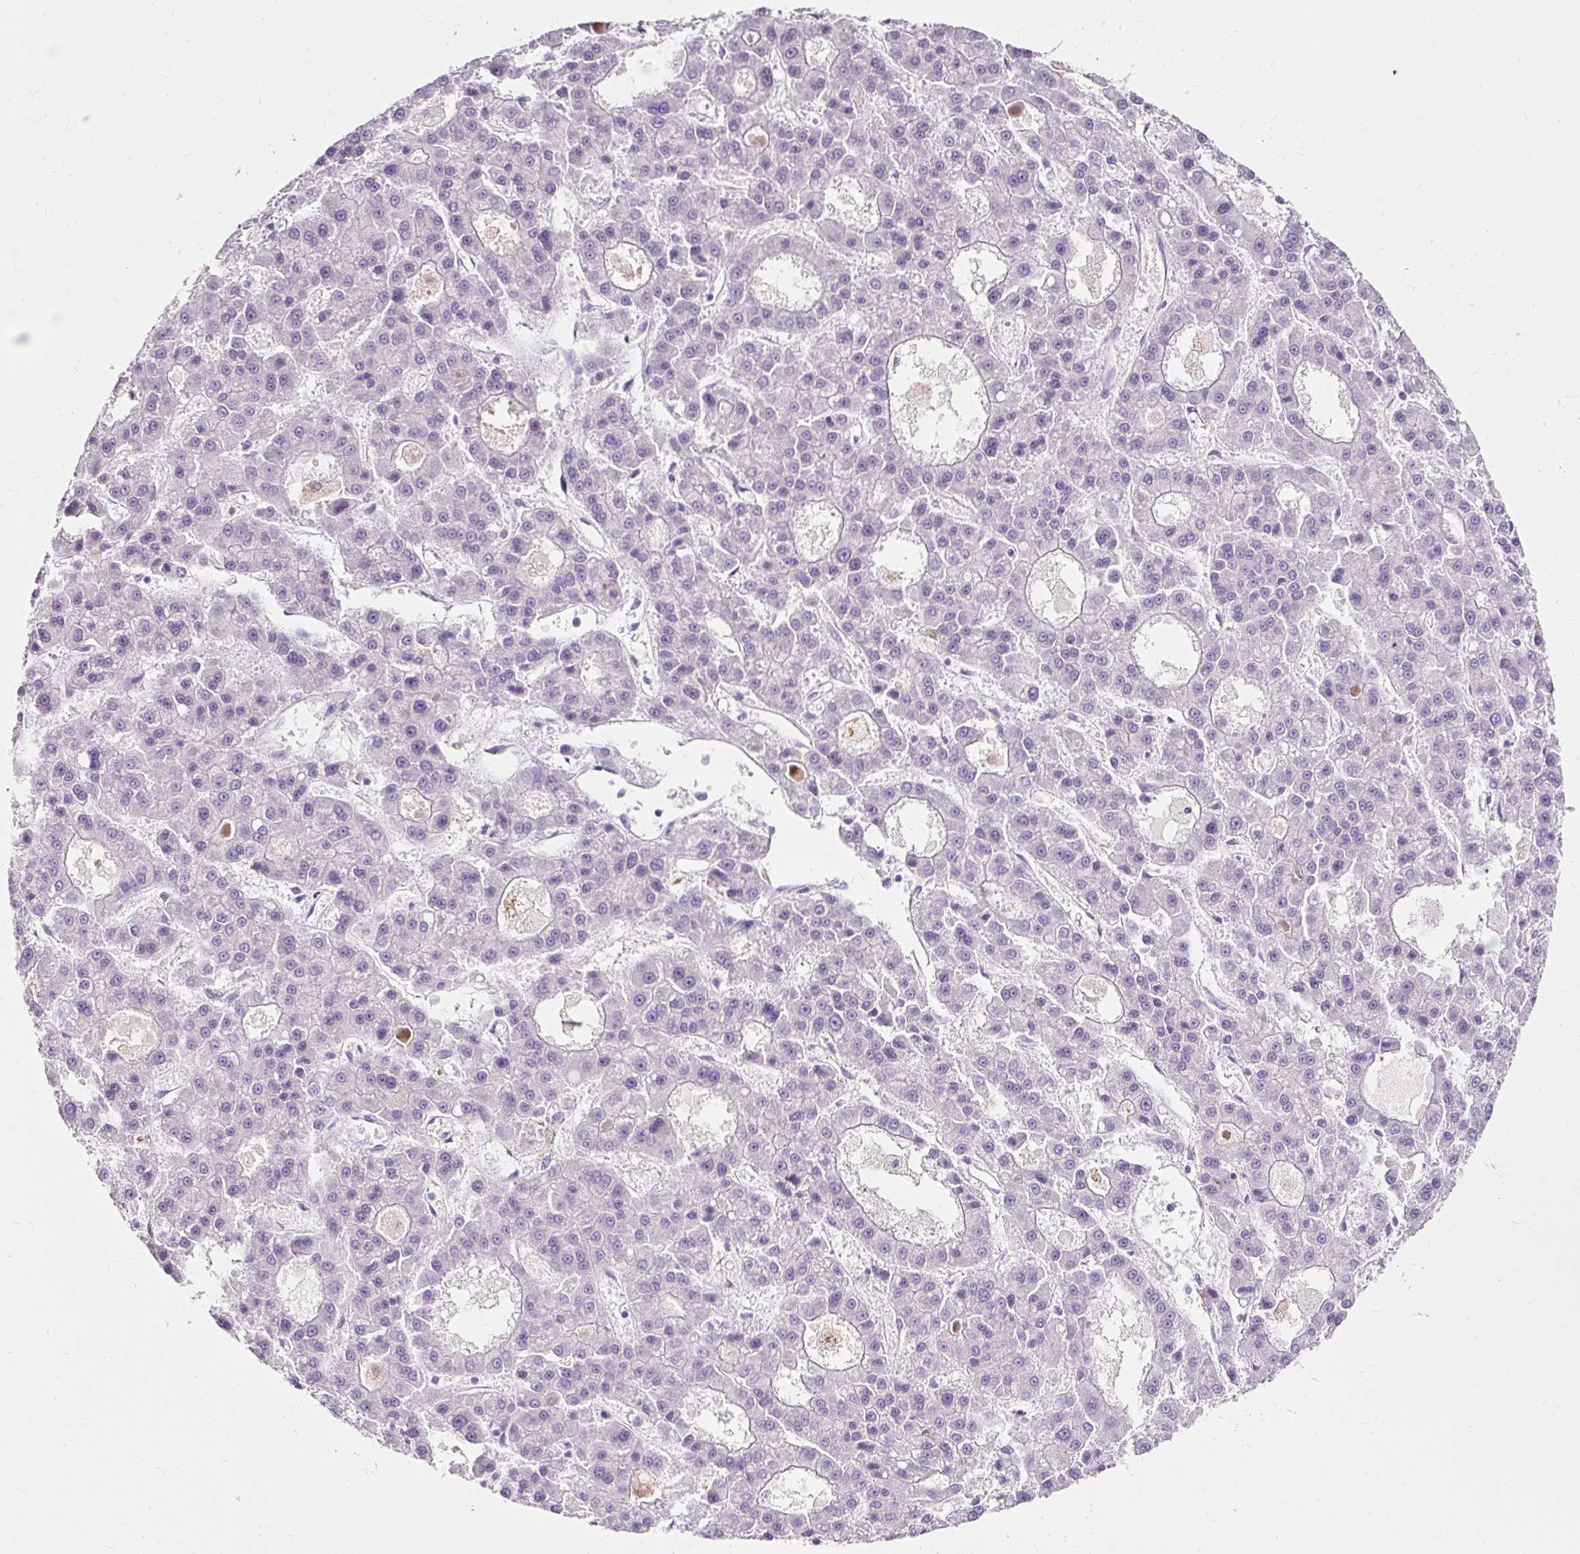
{"staining": {"intensity": "negative", "quantity": "none", "location": "none"}, "tissue": "liver cancer", "cell_type": "Tumor cells", "image_type": "cancer", "snomed": [{"axis": "morphology", "description": "Carcinoma, Hepatocellular, NOS"}, {"axis": "topography", "description": "Liver"}], "caption": "The histopathology image demonstrates no staining of tumor cells in hepatocellular carcinoma (liver). (DAB immunohistochemistry (IHC), high magnification).", "gene": "CLDN25", "patient": {"sex": "male", "age": 70}}